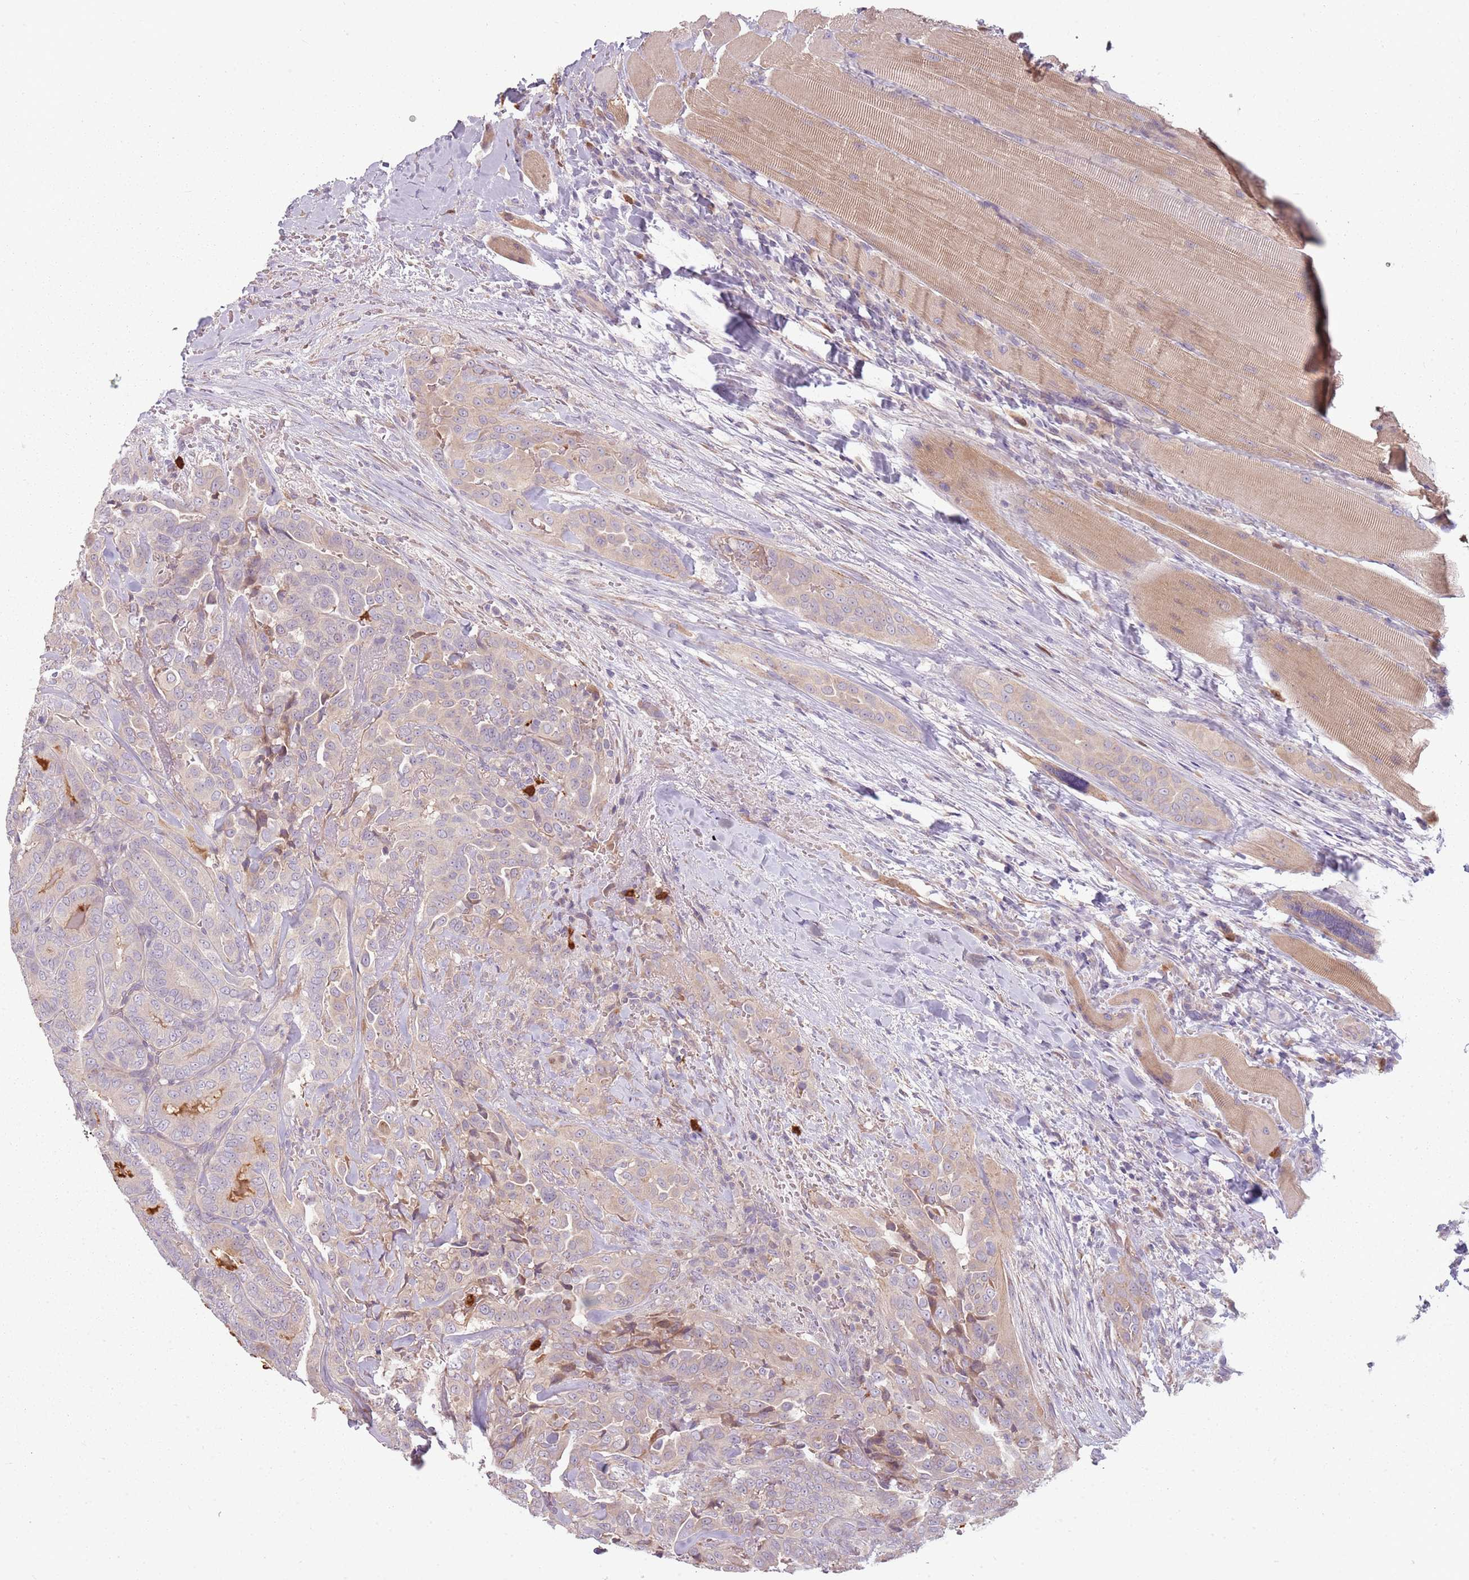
{"staining": {"intensity": "weak", "quantity": "<25%", "location": "cytoplasmic/membranous"}, "tissue": "thyroid cancer", "cell_type": "Tumor cells", "image_type": "cancer", "snomed": [{"axis": "morphology", "description": "Papillary adenocarcinoma, NOS"}, {"axis": "topography", "description": "Thyroid gland"}], "caption": "There is no significant expression in tumor cells of papillary adenocarcinoma (thyroid).", "gene": "SPAG4", "patient": {"sex": "male", "age": 61}}